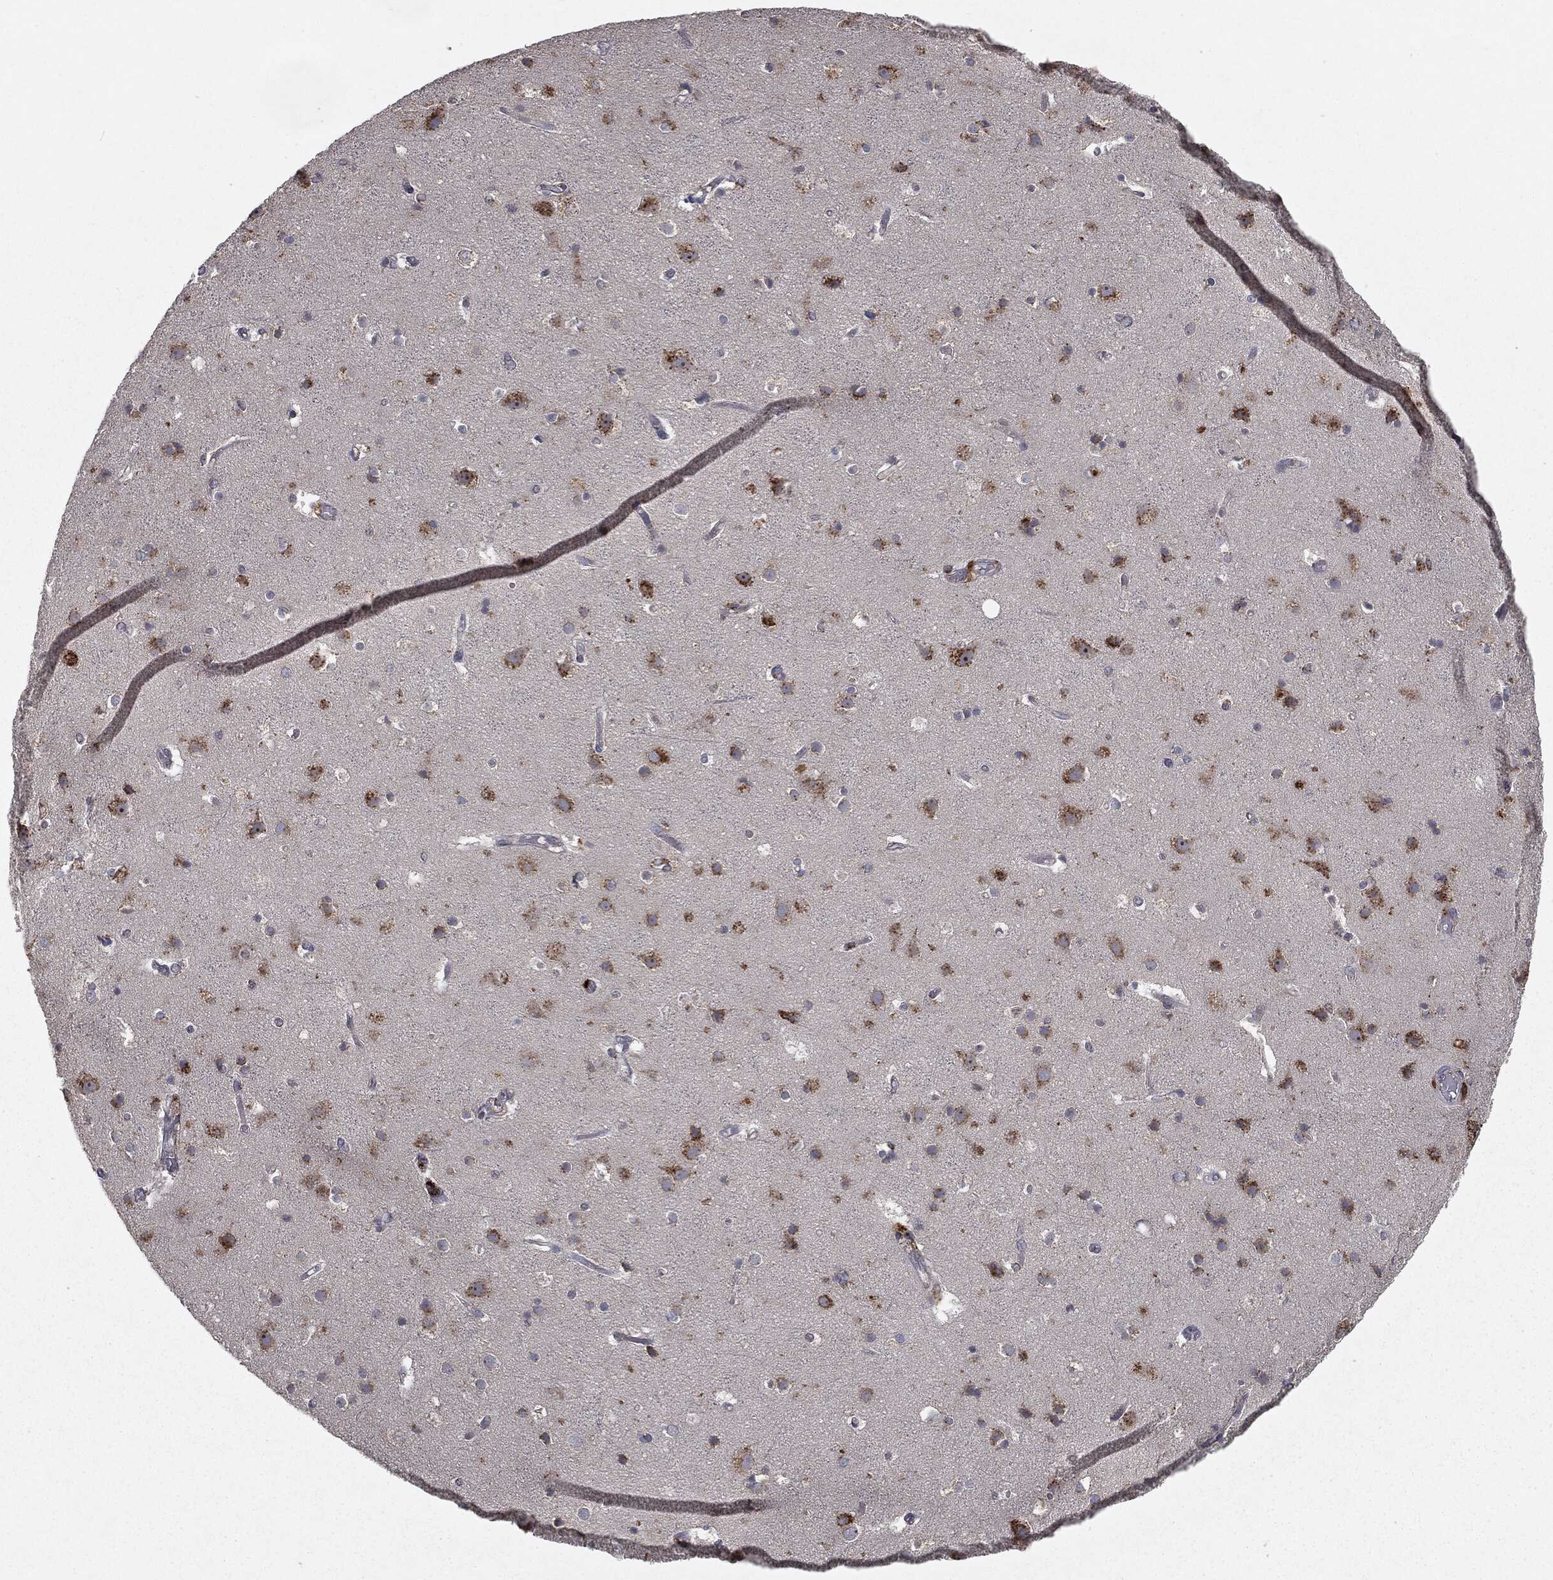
{"staining": {"intensity": "negative", "quantity": "none", "location": "none"}, "tissue": "cerebral cortex", "cell_type": "Endothelial cells", "image_type": "normal", "snomed": [{"axis": "morphology", "description": "Normal tissue, NOS"}, {"axis": "topography", "description": "Cerebral cortex"}], "caption": "Endothelial cells show no significant protein positivity in benign cerebral cortex.", "gene": "CTSA", "patient": {"sex": "female", "age": 52}}